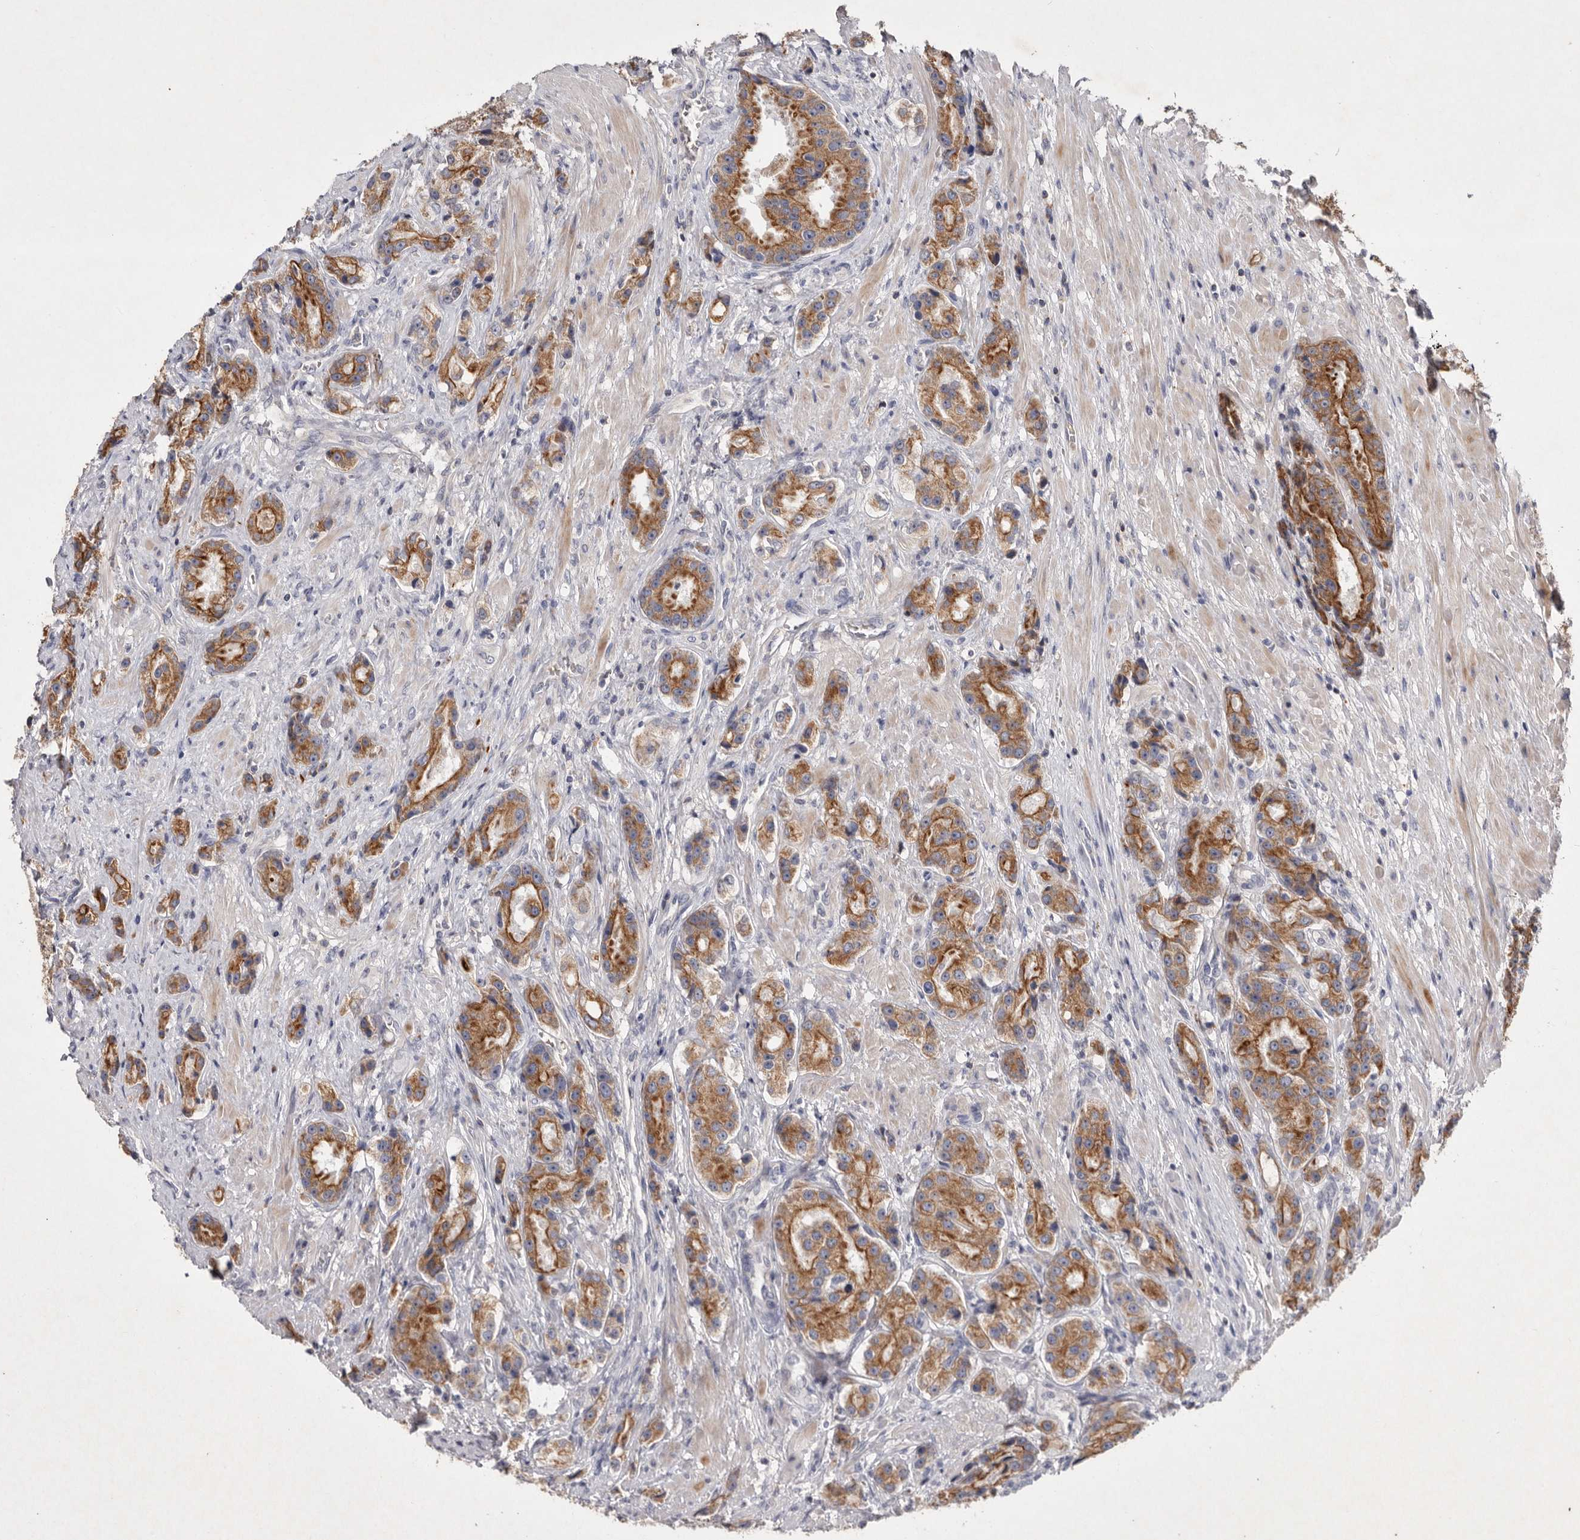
{"staining": {"intensity": "moderate", "quantity": ">75%", "location": "cytoplasmic/membranous"}, "tissue": "prostate cancer", "cell_type": "Tumor cells", "image_type": "cancer", "snomed": [{"axis": "morphology", "description": "Adenocarcinoma, High grade"}, {"axis": "topography", "description": "Prostate"}], "caption": "Moderate cytoplasmic/membranous staining is present in approximately >75% of tumor cells in high-grade adenocarcinoma (prostate).", "gene": "TNFSF14", "patient": {"sex": "male", "age": 60}}